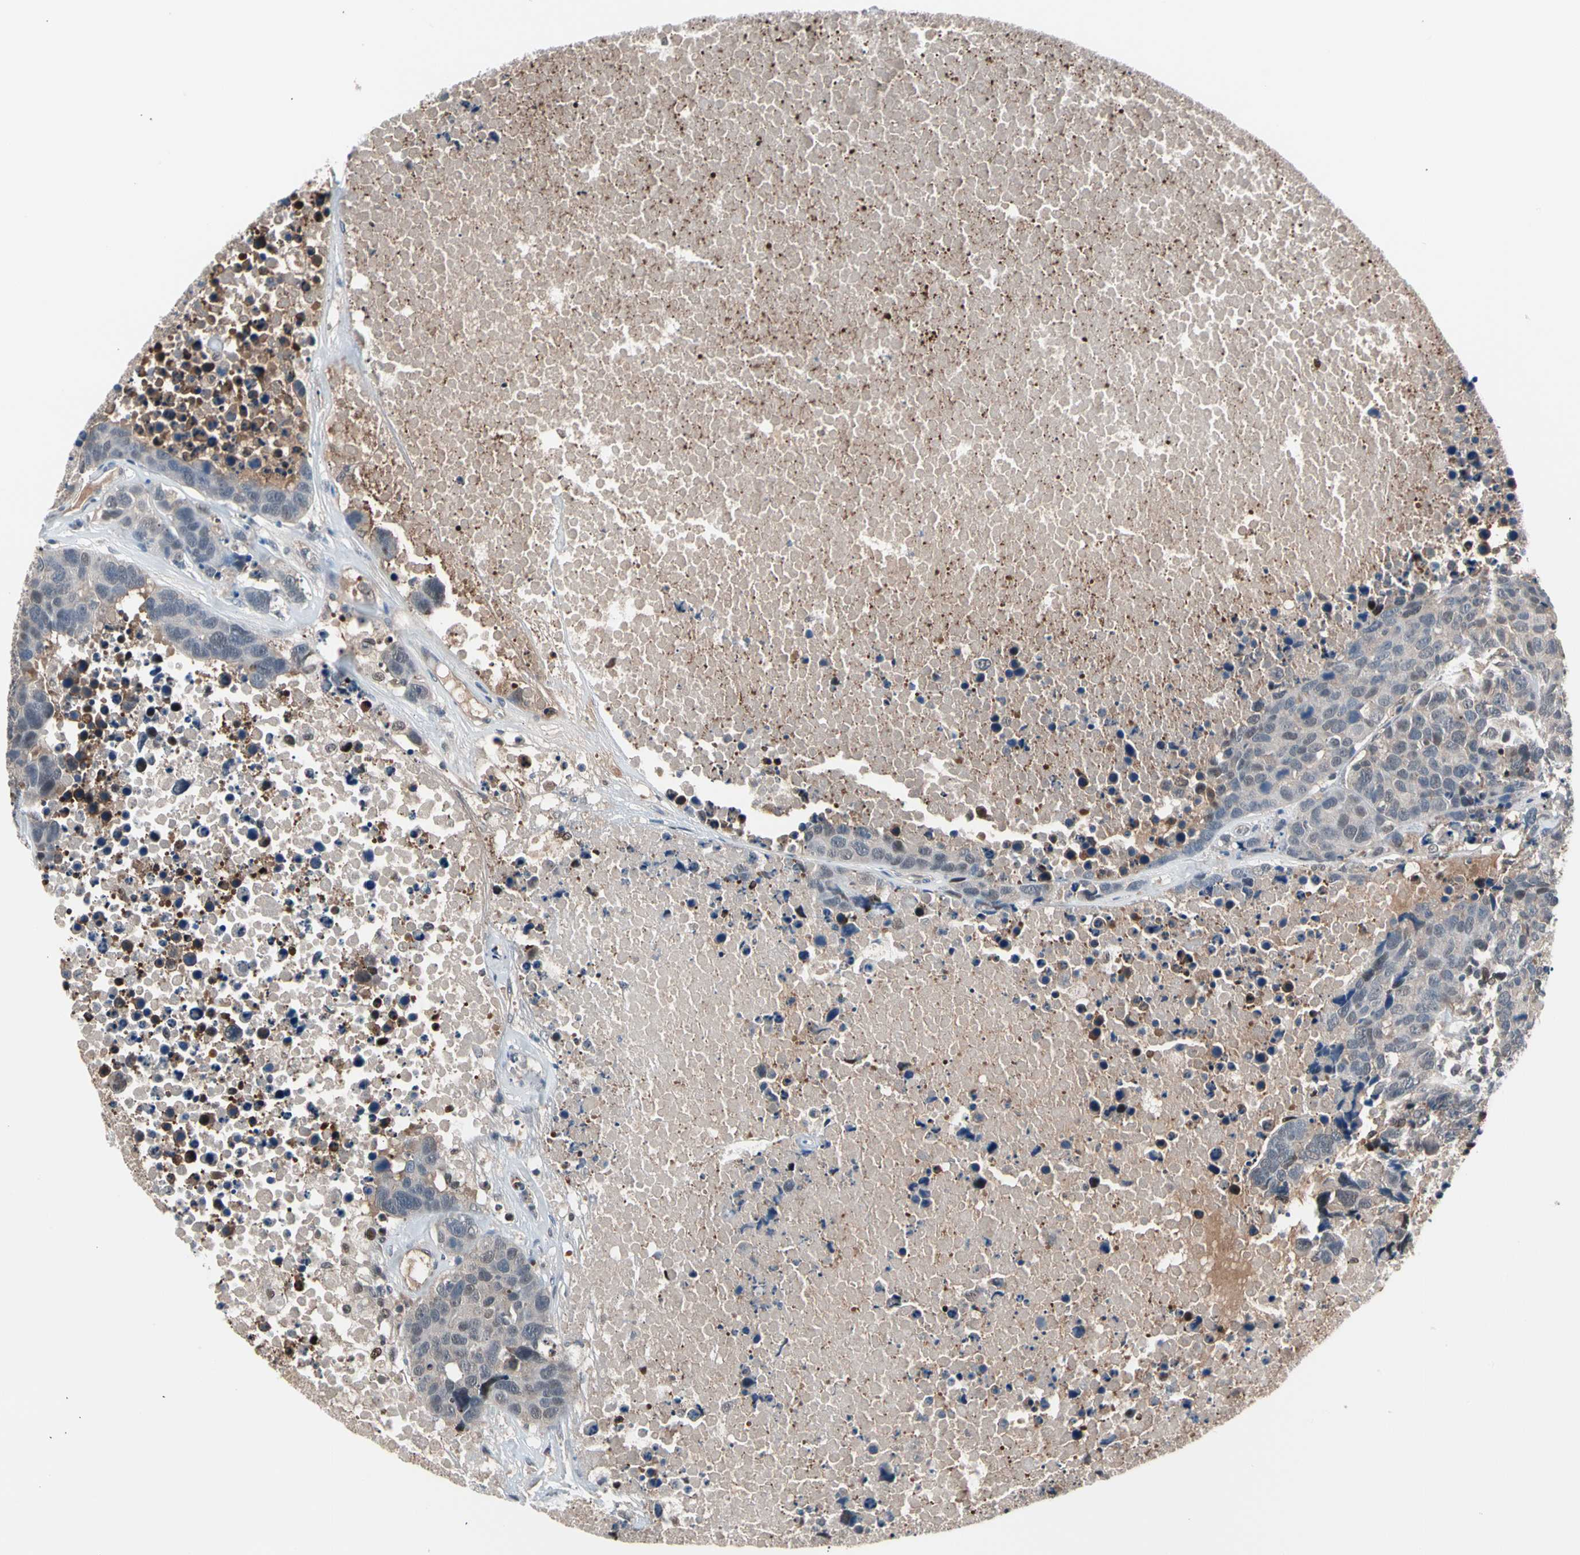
{"staining": {"intensity": "weak", "quantity": ">75%", "location": "cytoplasmic/membranous"}, "tissue": "carcinoid", "cell_type": "Tumor cells", "image_type": "cancer", "snomed": [{"axis": "morphology", "description": "Carcinoid, malignant, NOS"}, {"axis": "topography", "description": "Lung"}], "caption": "This is a micrograph of IHC staining of carcinoid, which shows weak expression in the cytoplasmic/membranous of tumor cells.", "gene": "PSMA2", "patient": {"sex": "male", "age": 60}}